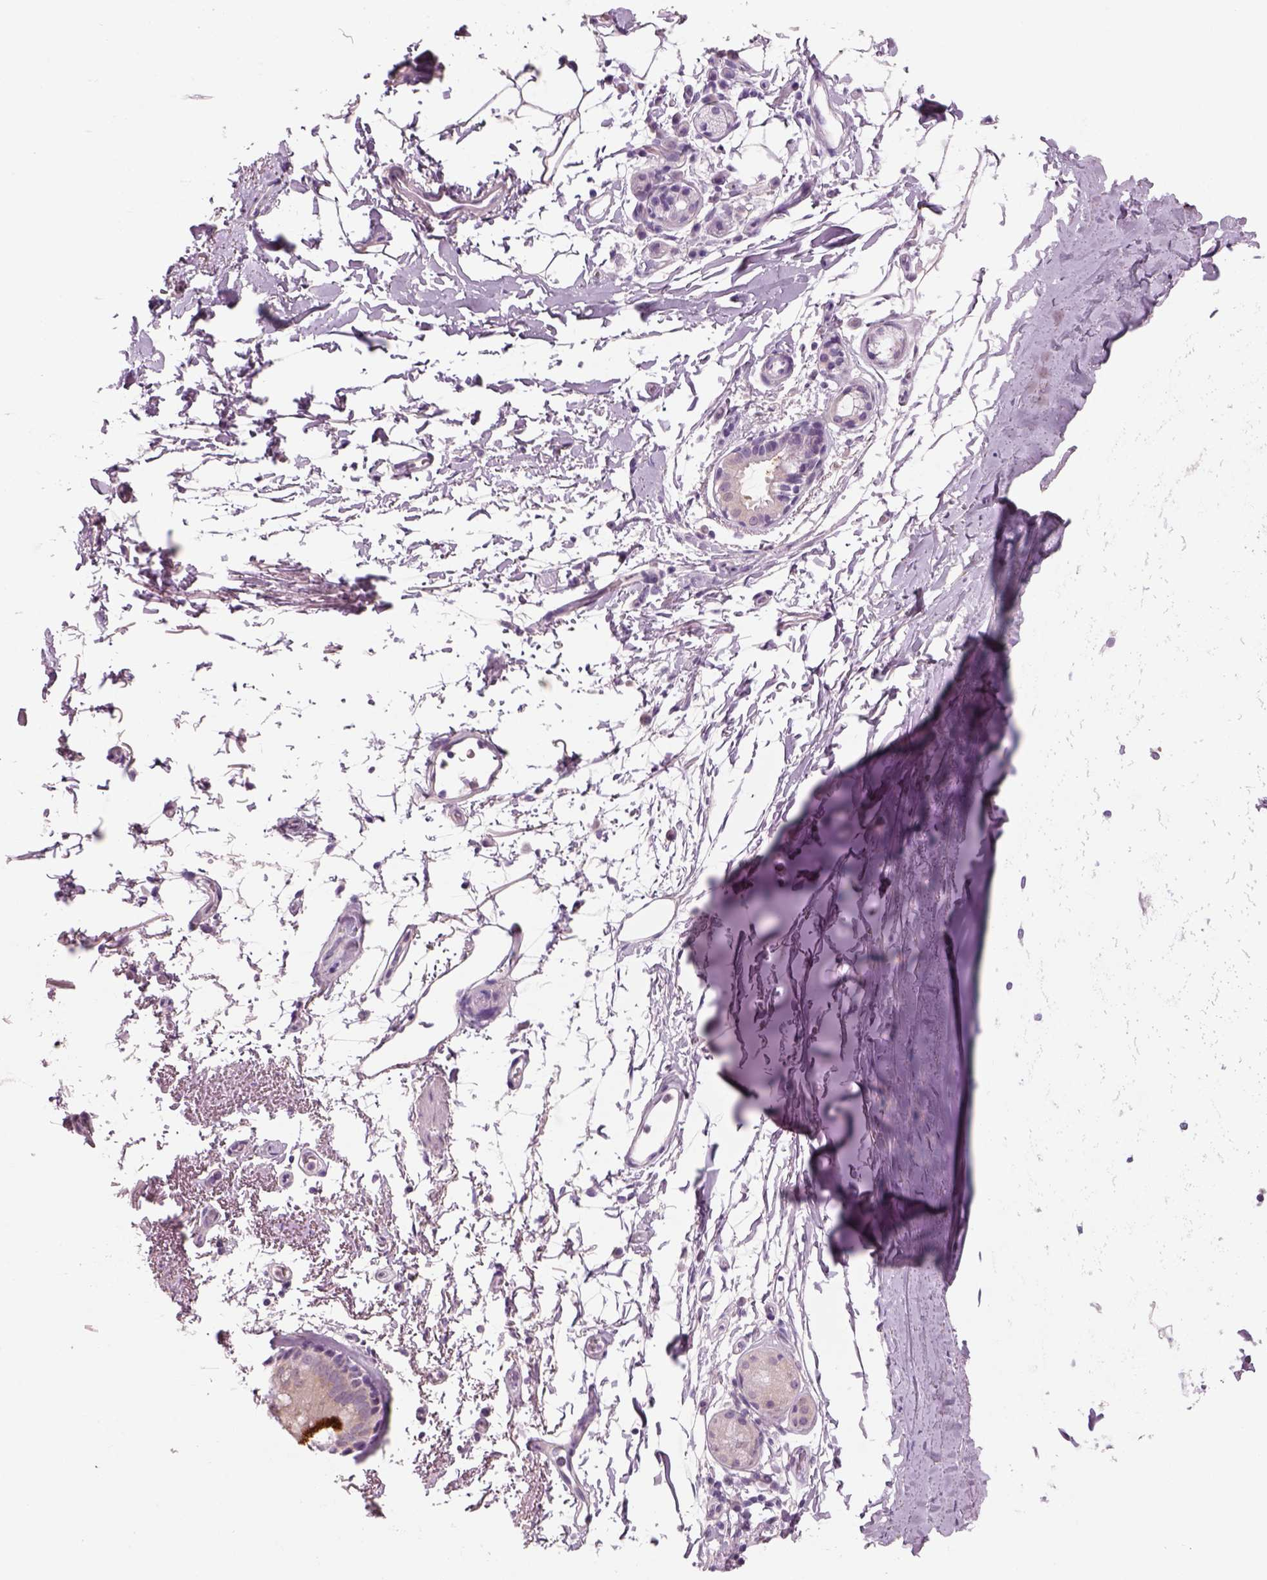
{"staining": {"intensity": "negative", "quantity": "none", "location": "none"}, "tissue": "adipose tissue", "cell_type": "Adipocytes", "image_type": "normal", "snomed": [{"axis": "morphology", "description": "Normal tissue, NOS"}, {"axis": "topography", "description": "Lymph node"}, {"axis": "topography", "description": "Bronchus"}], "caption": "IHC of unremarkable human adipose tissue demonstrates no staining in adipocytes.", "gene": "MDH1B", "patient": {"sex": "female", "age": 70}}